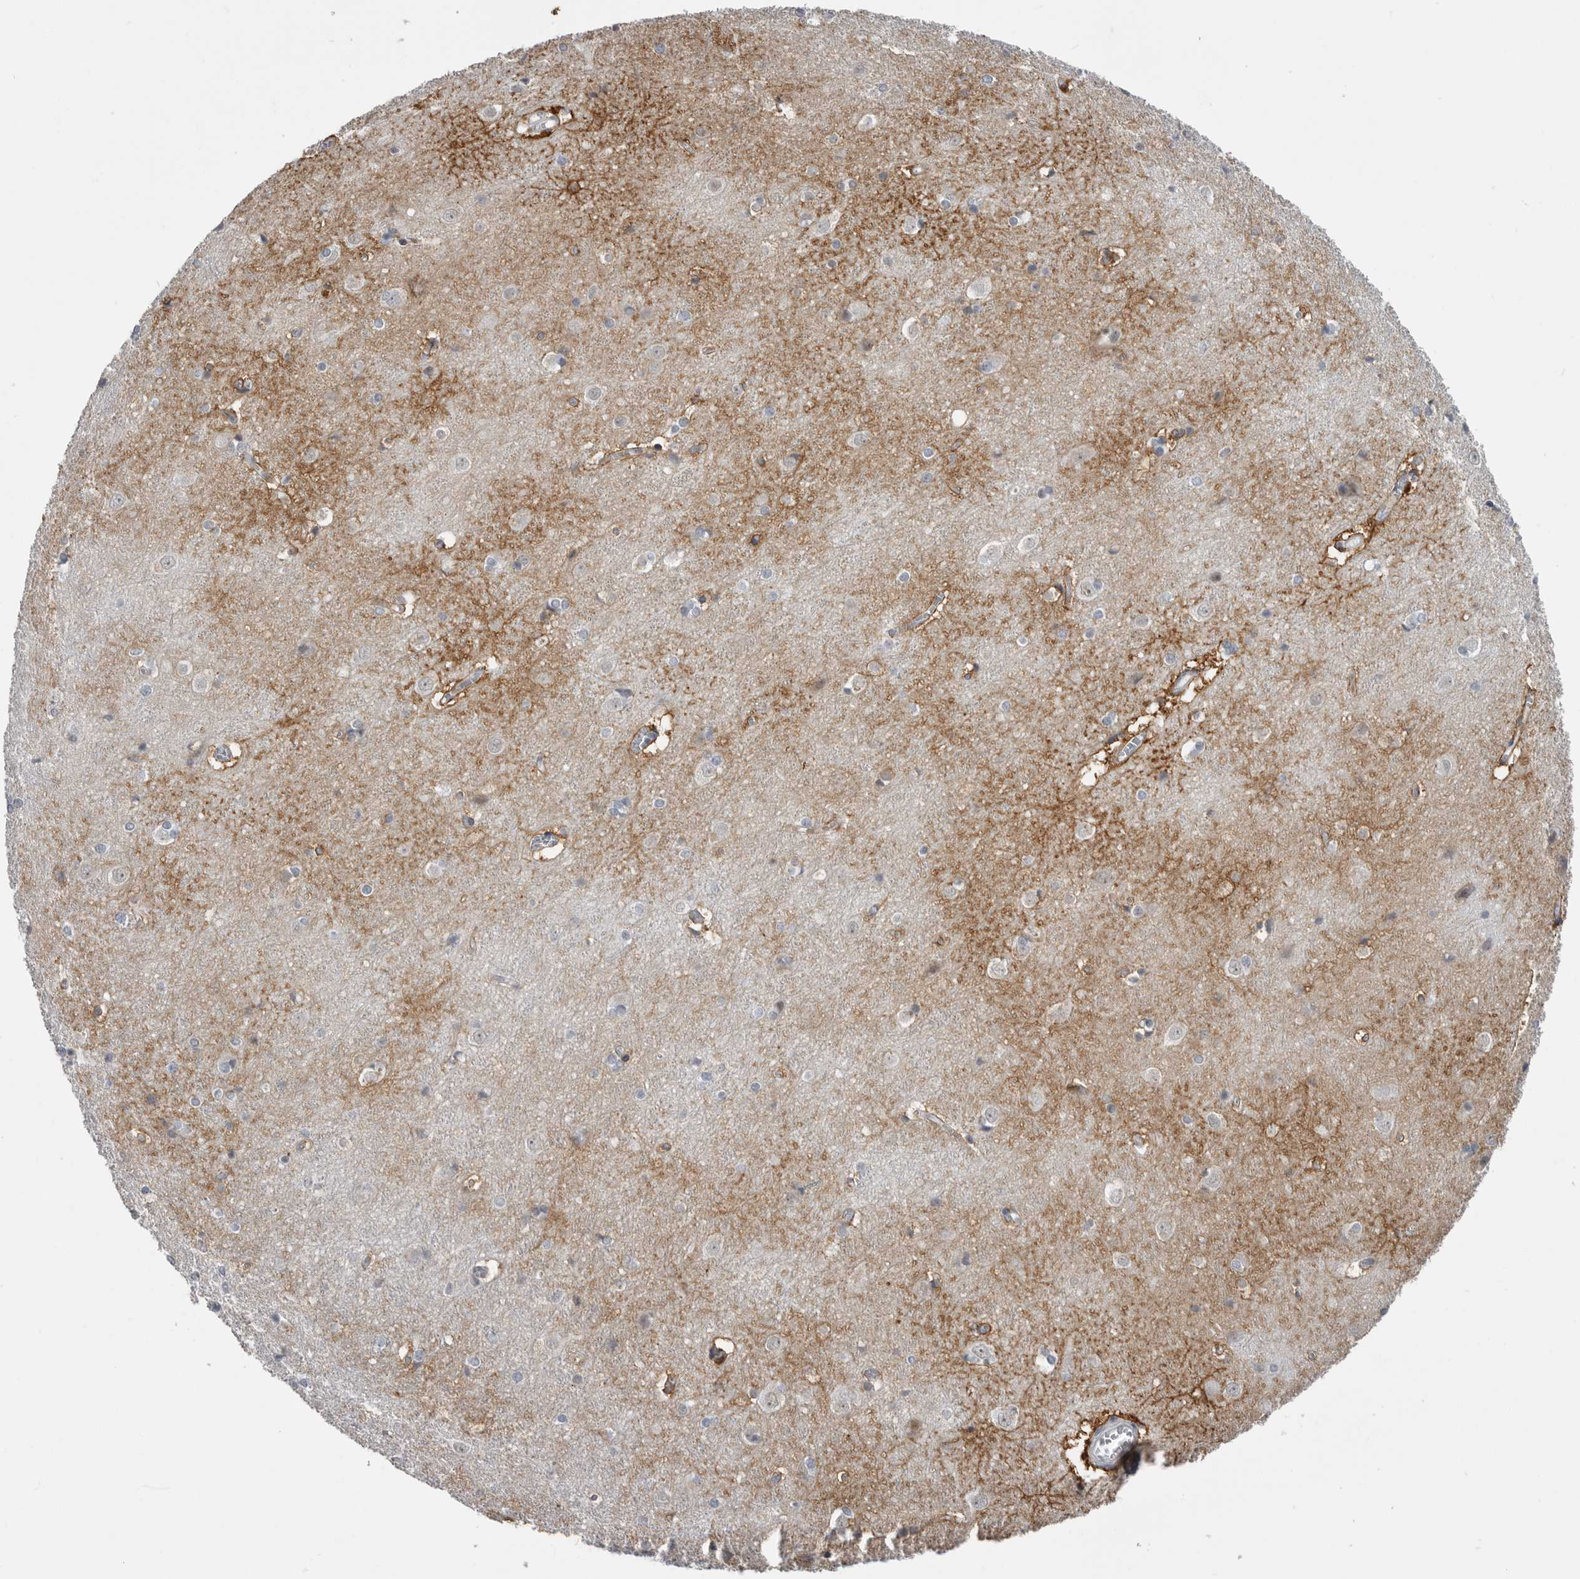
{"staining": {"intensity": "weak", "quantity": "25%-75%", "location": "cytoplasmic/membranous"}, "tissue": "cerebral cortex", "cell_type": "Endothelial cells", "image_type": "normal", "snomed": [{"axis": "morphology", "description": "Normal tissue, NOS"}, {"axis": "topography", "description": "Cerebral cortex"}], "caption": "About 25%-75% of endothelial cells in benign human cerebral cortex demonstrate weak cytoplasmic/membranous protein staining as visualized by brown immunohistochemical staining.", "gene": "PLEKHF1", "patient": {"sex": "male", "age": 54}}